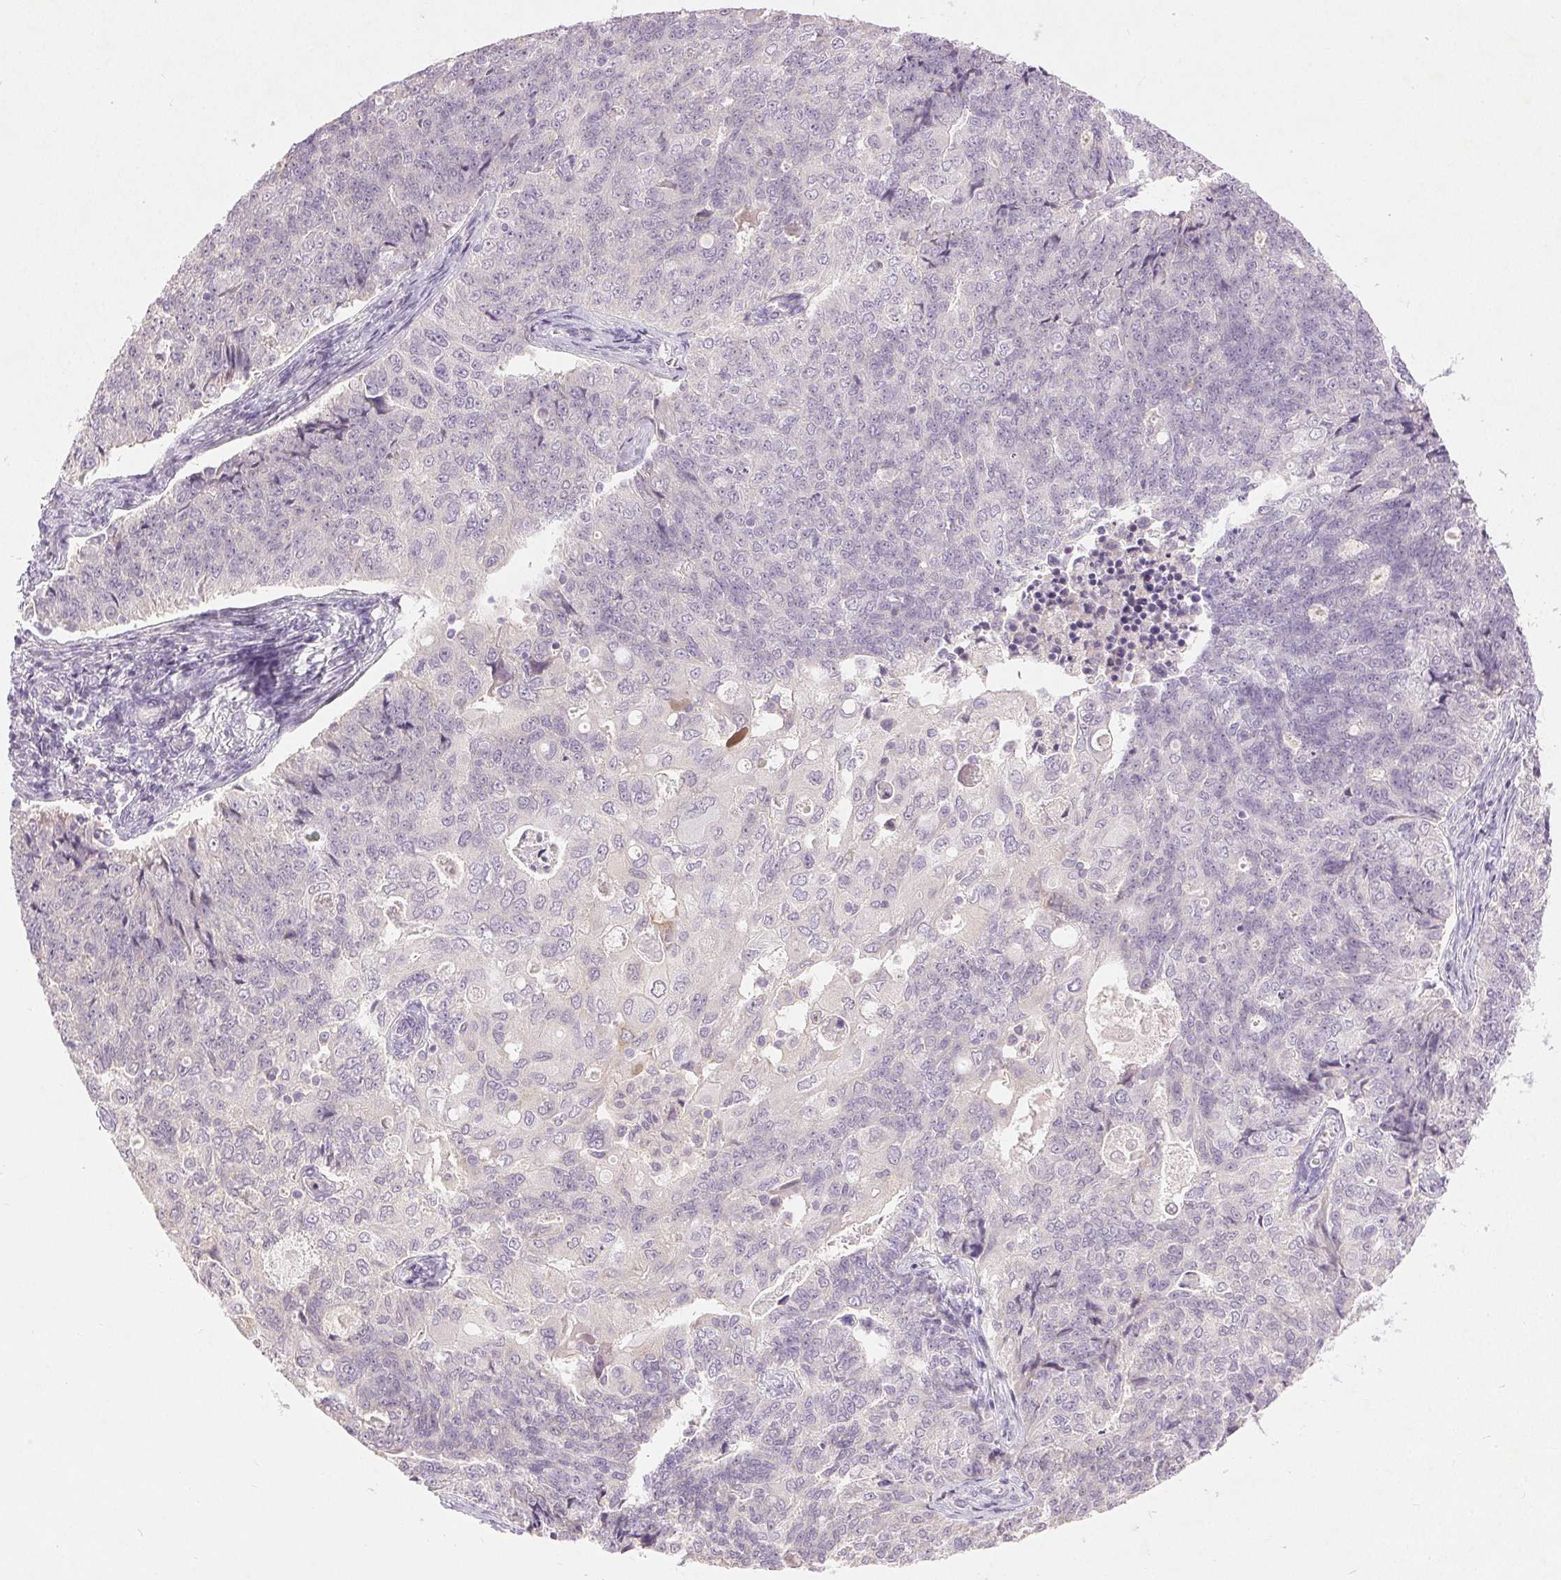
{"staining": {"intensity": "negative", "quantity": "none", "location": "none"}, "tissue": "endometrial cancer", "cell_type": "Tumor cells", "image_type": "cancer", "snomed": [{"axis": "morphology", "description": "Adenocarcinoma, NOS"}, {"axis": "topography", "description": "Endometrium"}], "caption": "This is an immunohistochemistry (IHC) image of endometrial adenocarcinoma. There is no positivity in tumor cells.", "gene": "DSG3", "patient": {"sex": "female", "age": 43}}